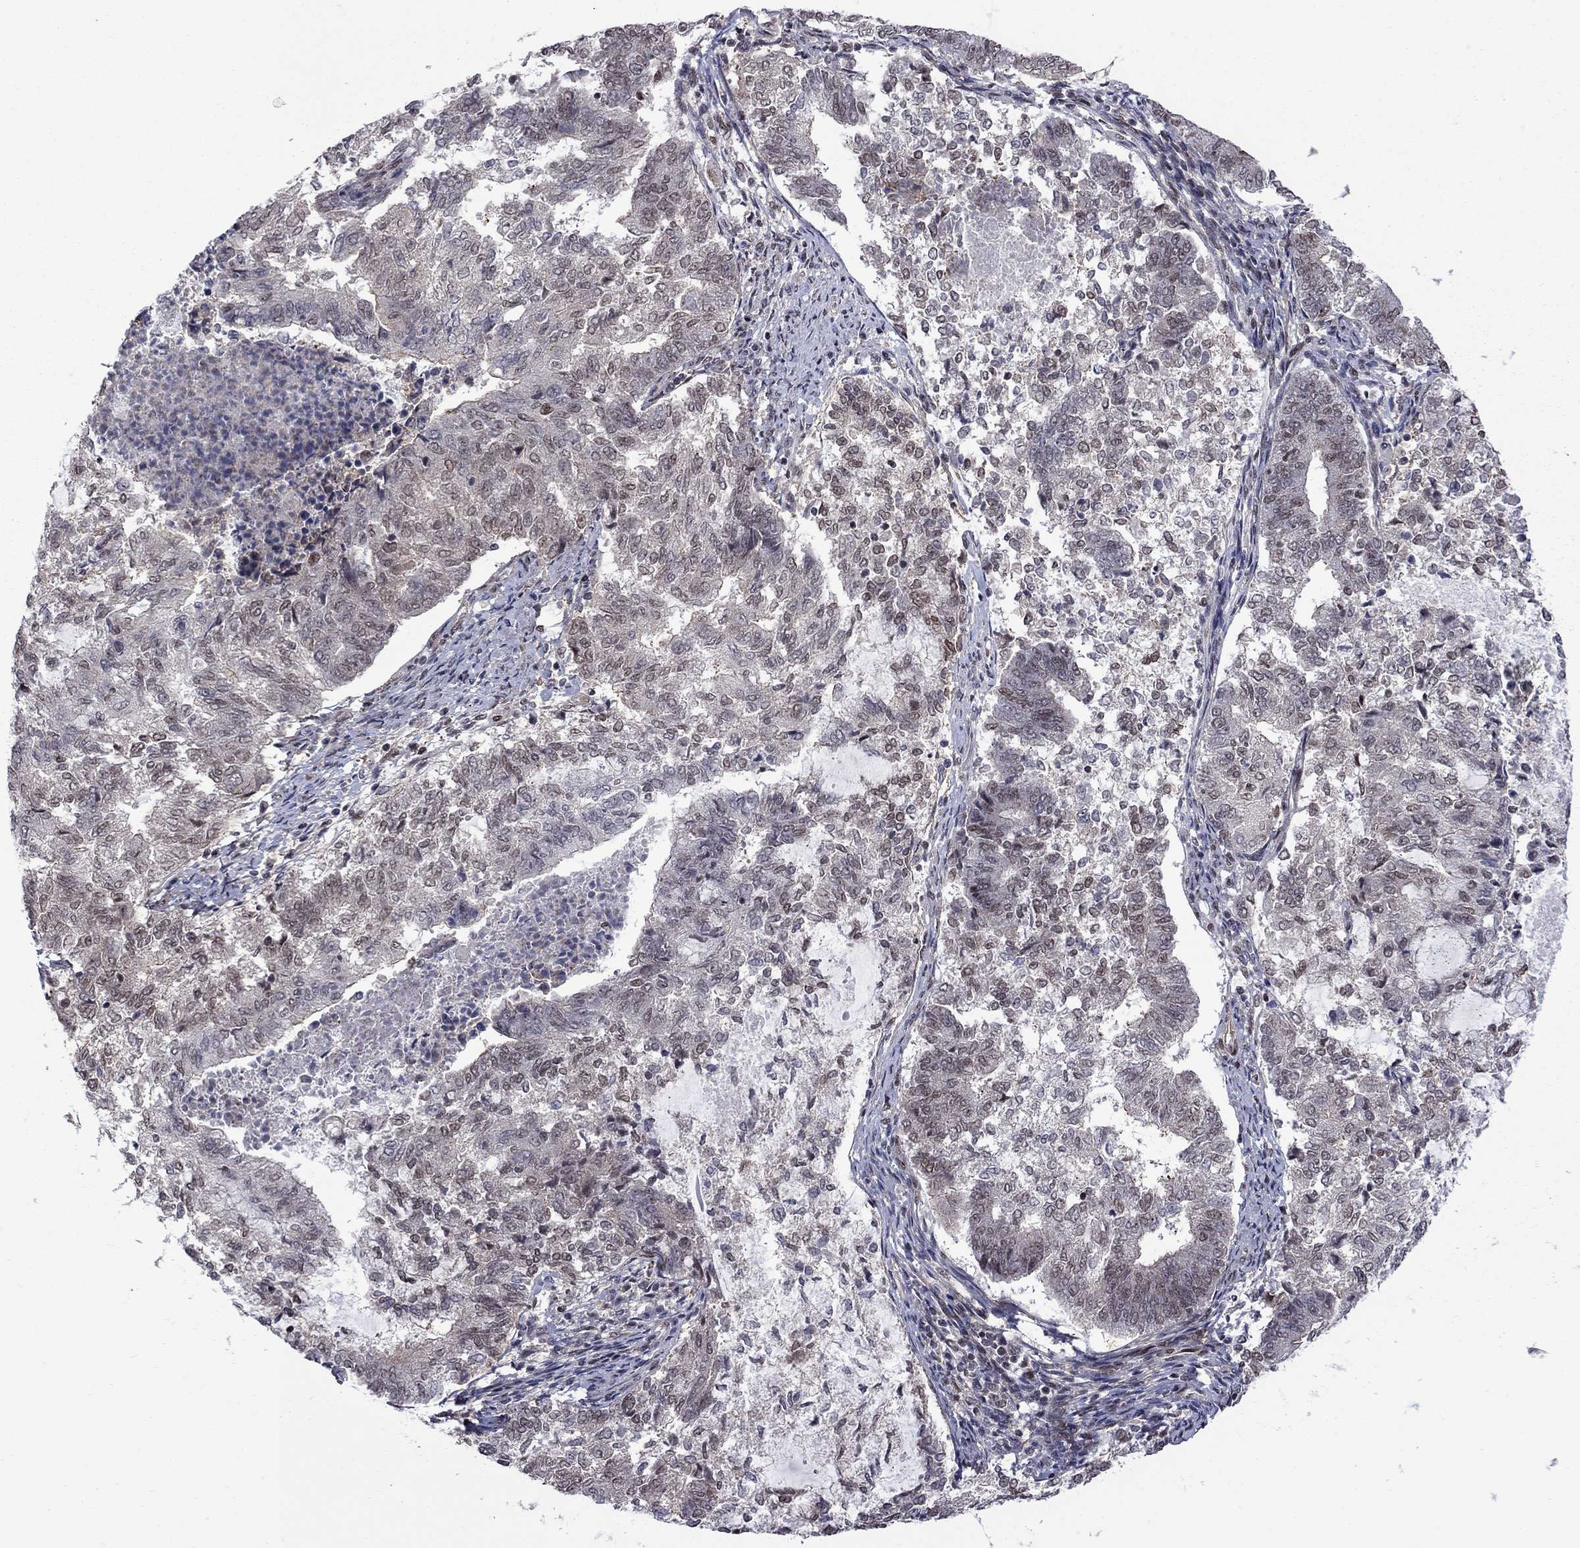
{"staining": {"intensity": "negative", "quantity": "none", "location": "none"}, "tissue": "endometrial cancer", "cell_type": "Tumor cells", "image_type": "cancer", "snomed": [{"axis": "morphology", "description": "Adenocarcinoma, NOS"}, {"axis": "topography", "description": "Endometrium"}], "caption": "Immunohistochemistry (IHC) histopathology image of human endometrial adenocarcinoma stained for a protein (brown), which reveals no expression in tumor cells. (Brightfield microscopy of DAB (3,3'-diaminobenzidine) IHC at high magnification).", "gene": "BRF1", "patient": {"sex": "female", "age": 65}}